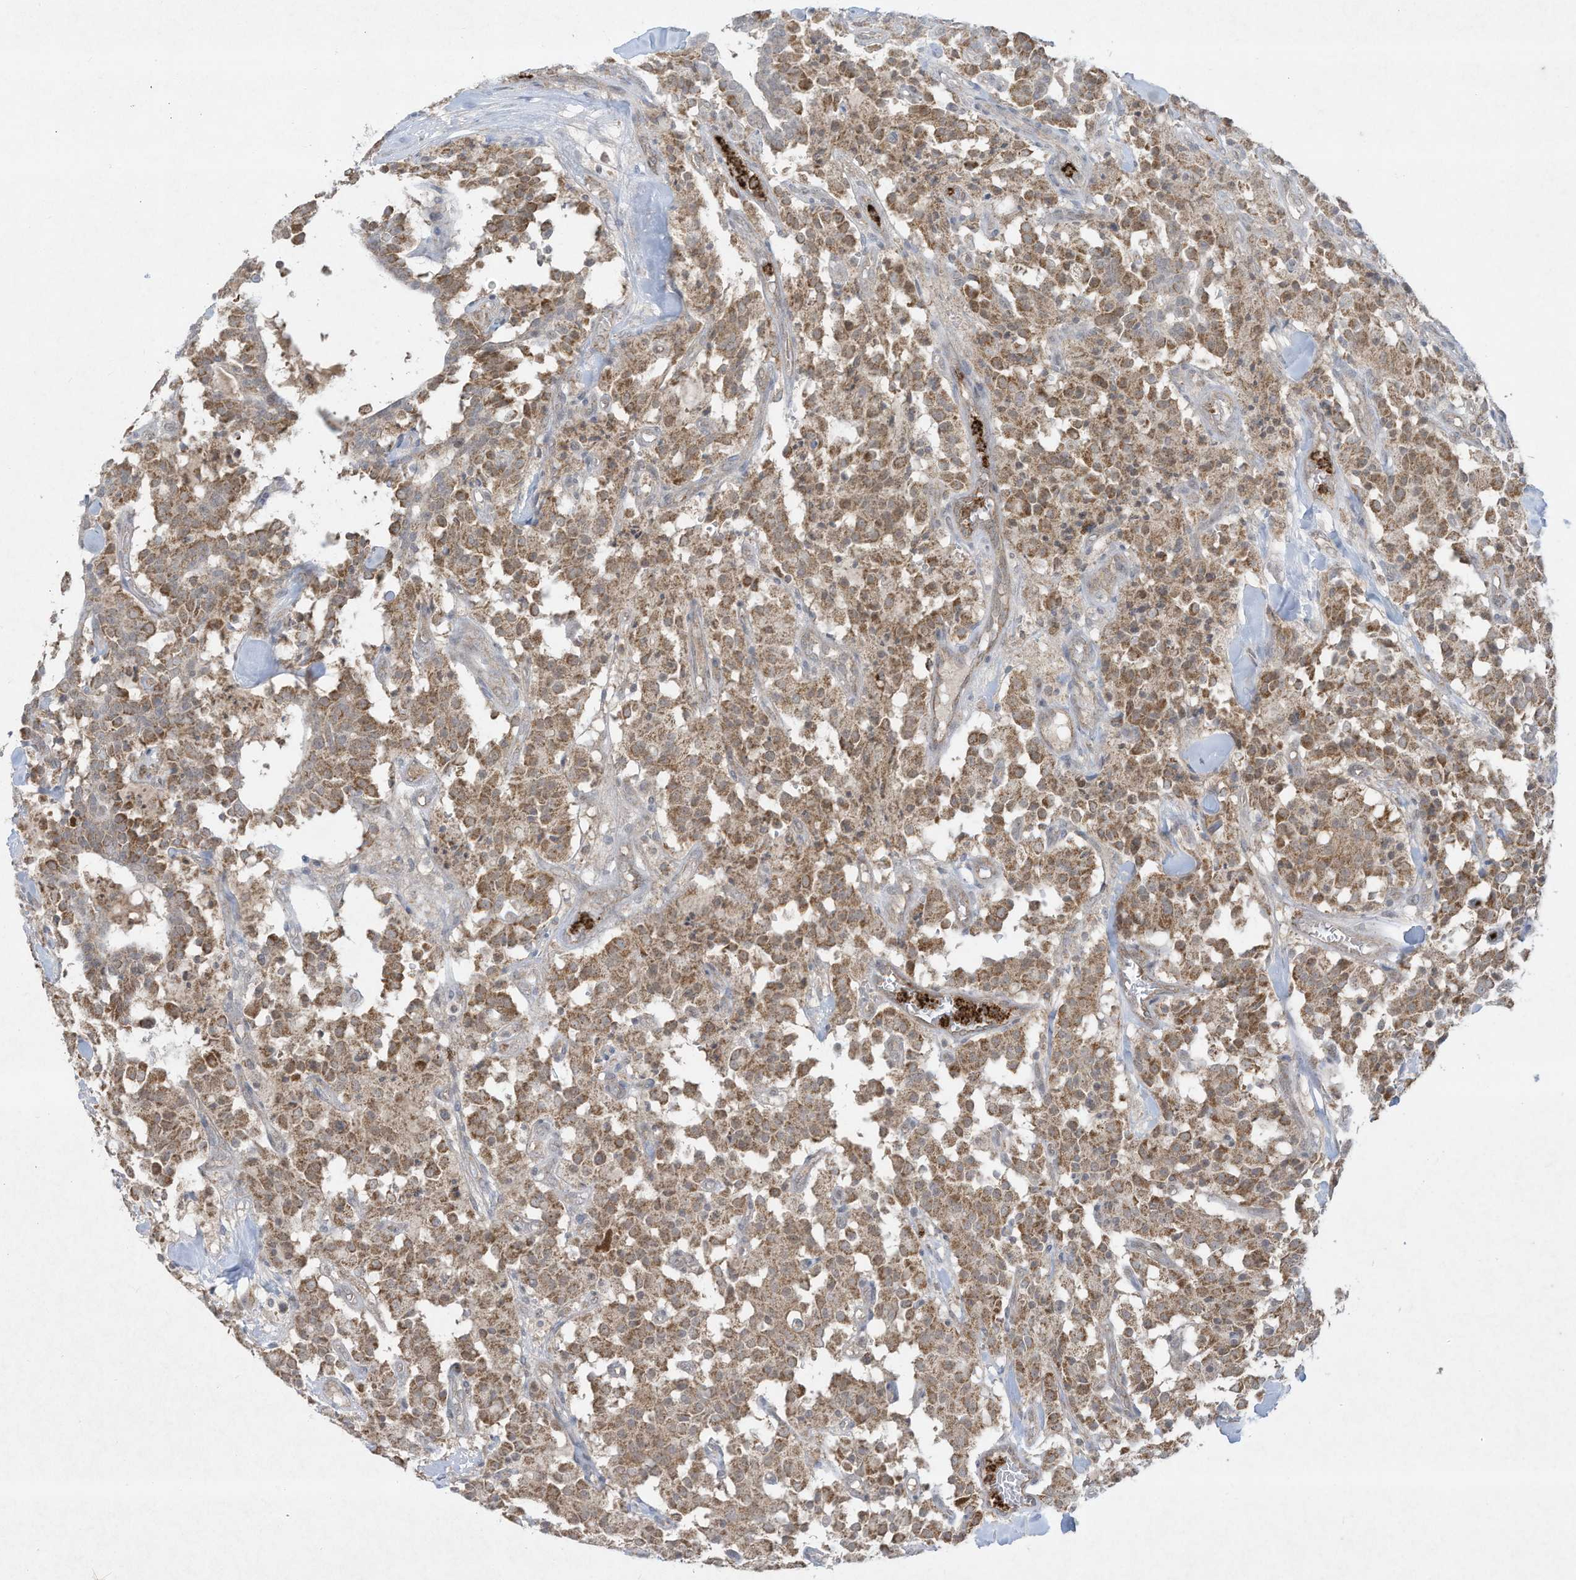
{"staining": {"intensity": "moderate", "quantity": ">75%", "location": "cytoplasmic/membranous"}, "tissue": "carcinoid", "cell_type": "Tumor cells", "image_type": "cancer", "snomed": [{"axis": "morphology", "description": "Carcinoid, malignant, NOS"}, {"axis": "topography", "description": "Lung"}], "caption": "Protein staining by immunohistochemistry exhibits moderate cytoplasmic/membranous positivity in approximately >75% of tumor cells in malignant carcinoid.", "gene": "CHRNA4", "patient": {"sex": "male", "age": 30}}